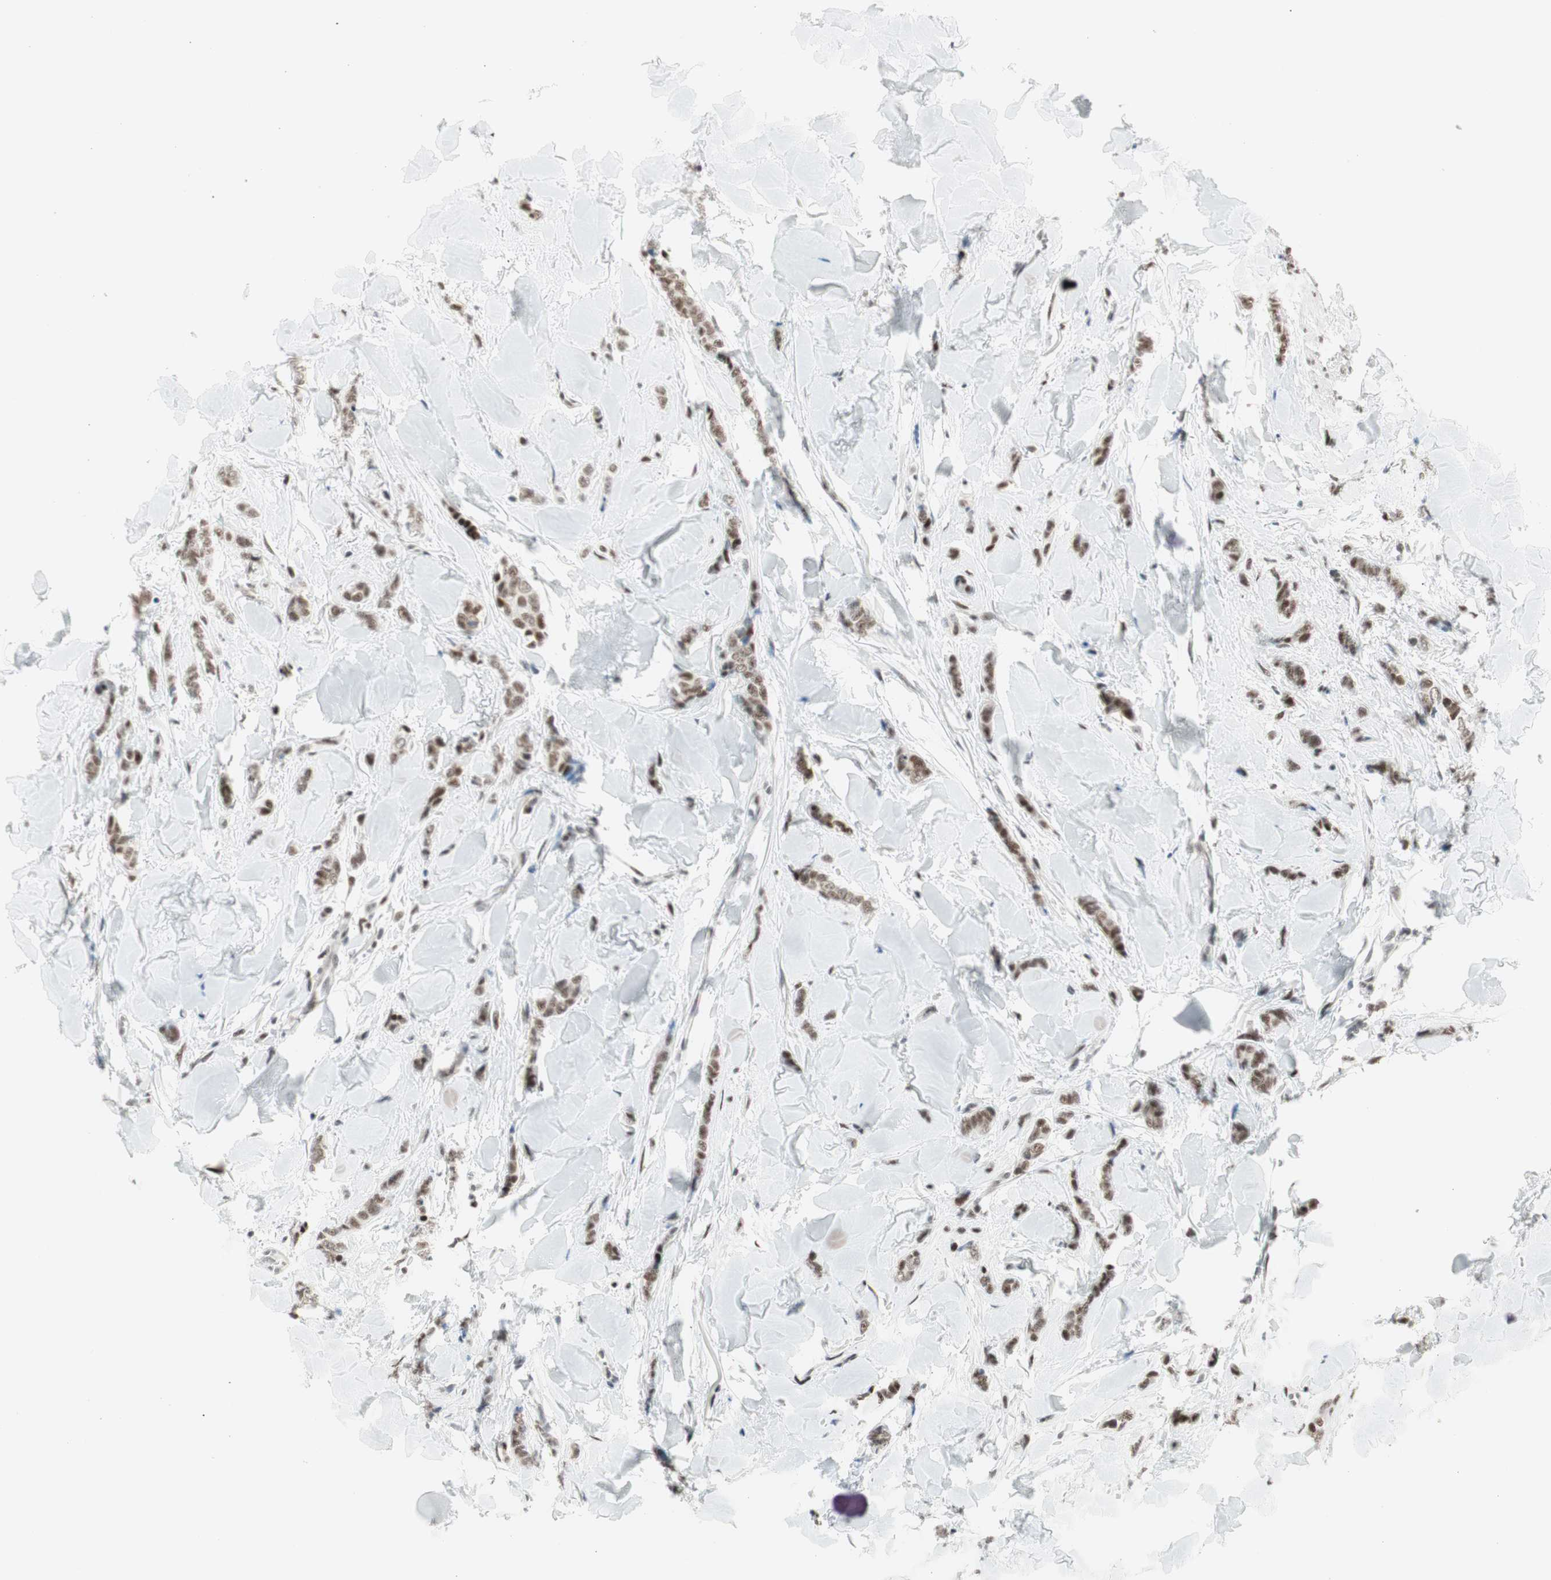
{"staining": {"intensity": "moderate", "quantity": ">75%", "location": "nuclear"}, "tissue": "breast cancer", "cell_type": "Tumor cells", "image_type": "cancer", "snomed": [{"axis": "morphology", "description": "Lobular carcinoma"}, {"axis": "topography", "description": "Skin"}, {"axis": "topography", "description": "Breast"}], "caption": "Lobular carcinoma (breast) stained with immunohistochemistry reveals moderate nuclear expression in about >75% of tumor cells.", "gene": "HEXIM1", "patient": {"sex": "female", "age": 46}}